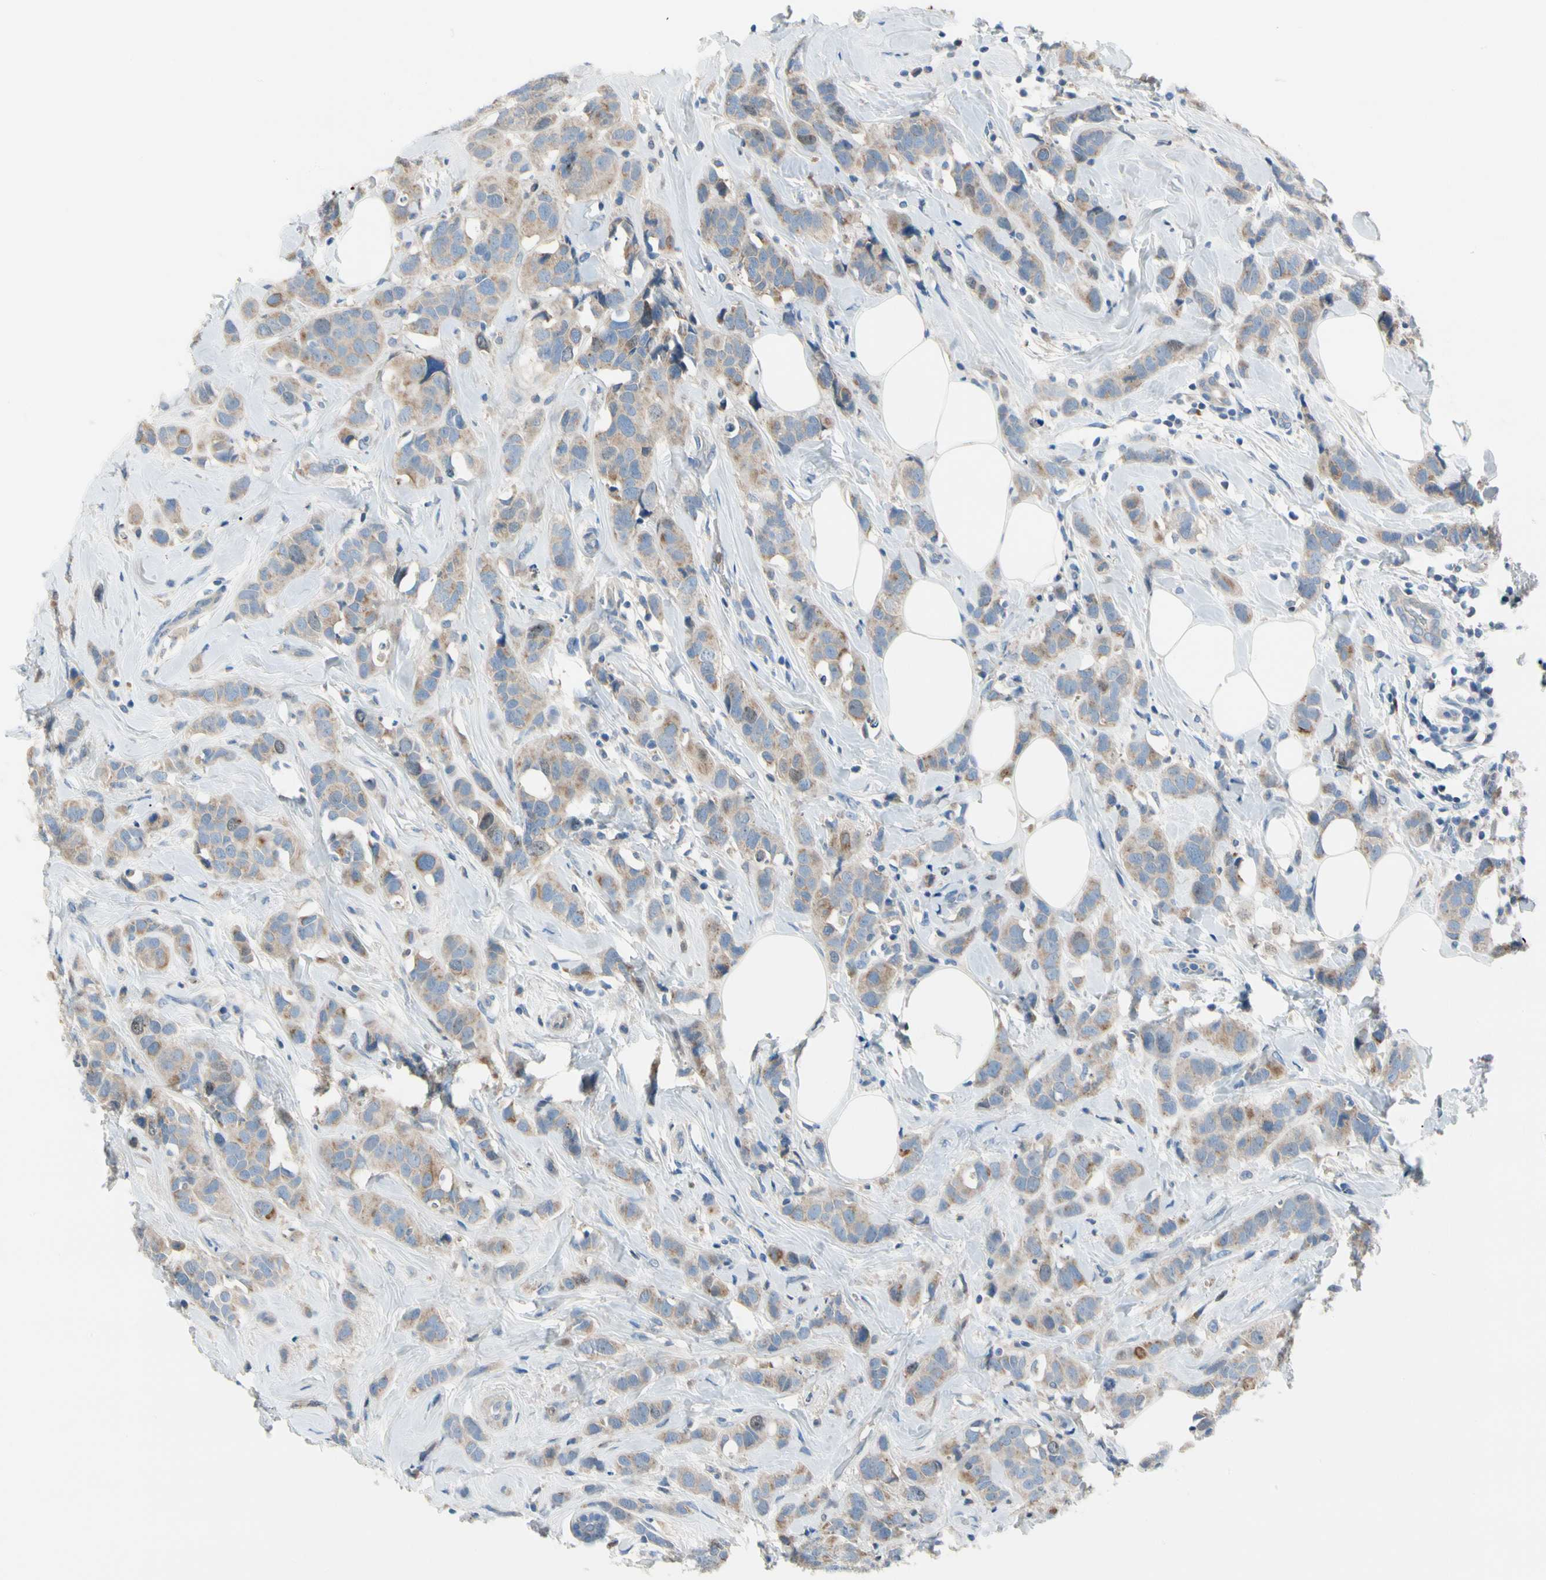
{"staining": {"intensity": "weak", "quantity": ">75%", "location": "cytoplasmic/membranous"}, "tissue": "breast cancer", "cell_type": "Tumor cells", "image_type": "cancer", "snomed": [{"axis": "morphology", "description": "Normal tissue, NOS"}, {"axis": "morphology", "description": "Duct carcinoma"}, {"axis": "topography", "description": "Breast"}], "caption": "Breast cancer stained with immunohistochemistry demonstrates weak cytoplasmic/membranous positivity in approximately >75% of tumor cells. (DAB IHC with brightfield microscopy, high magnification).", "gene": "HJURP", "patient": {"sex": "female", "age": 50}}